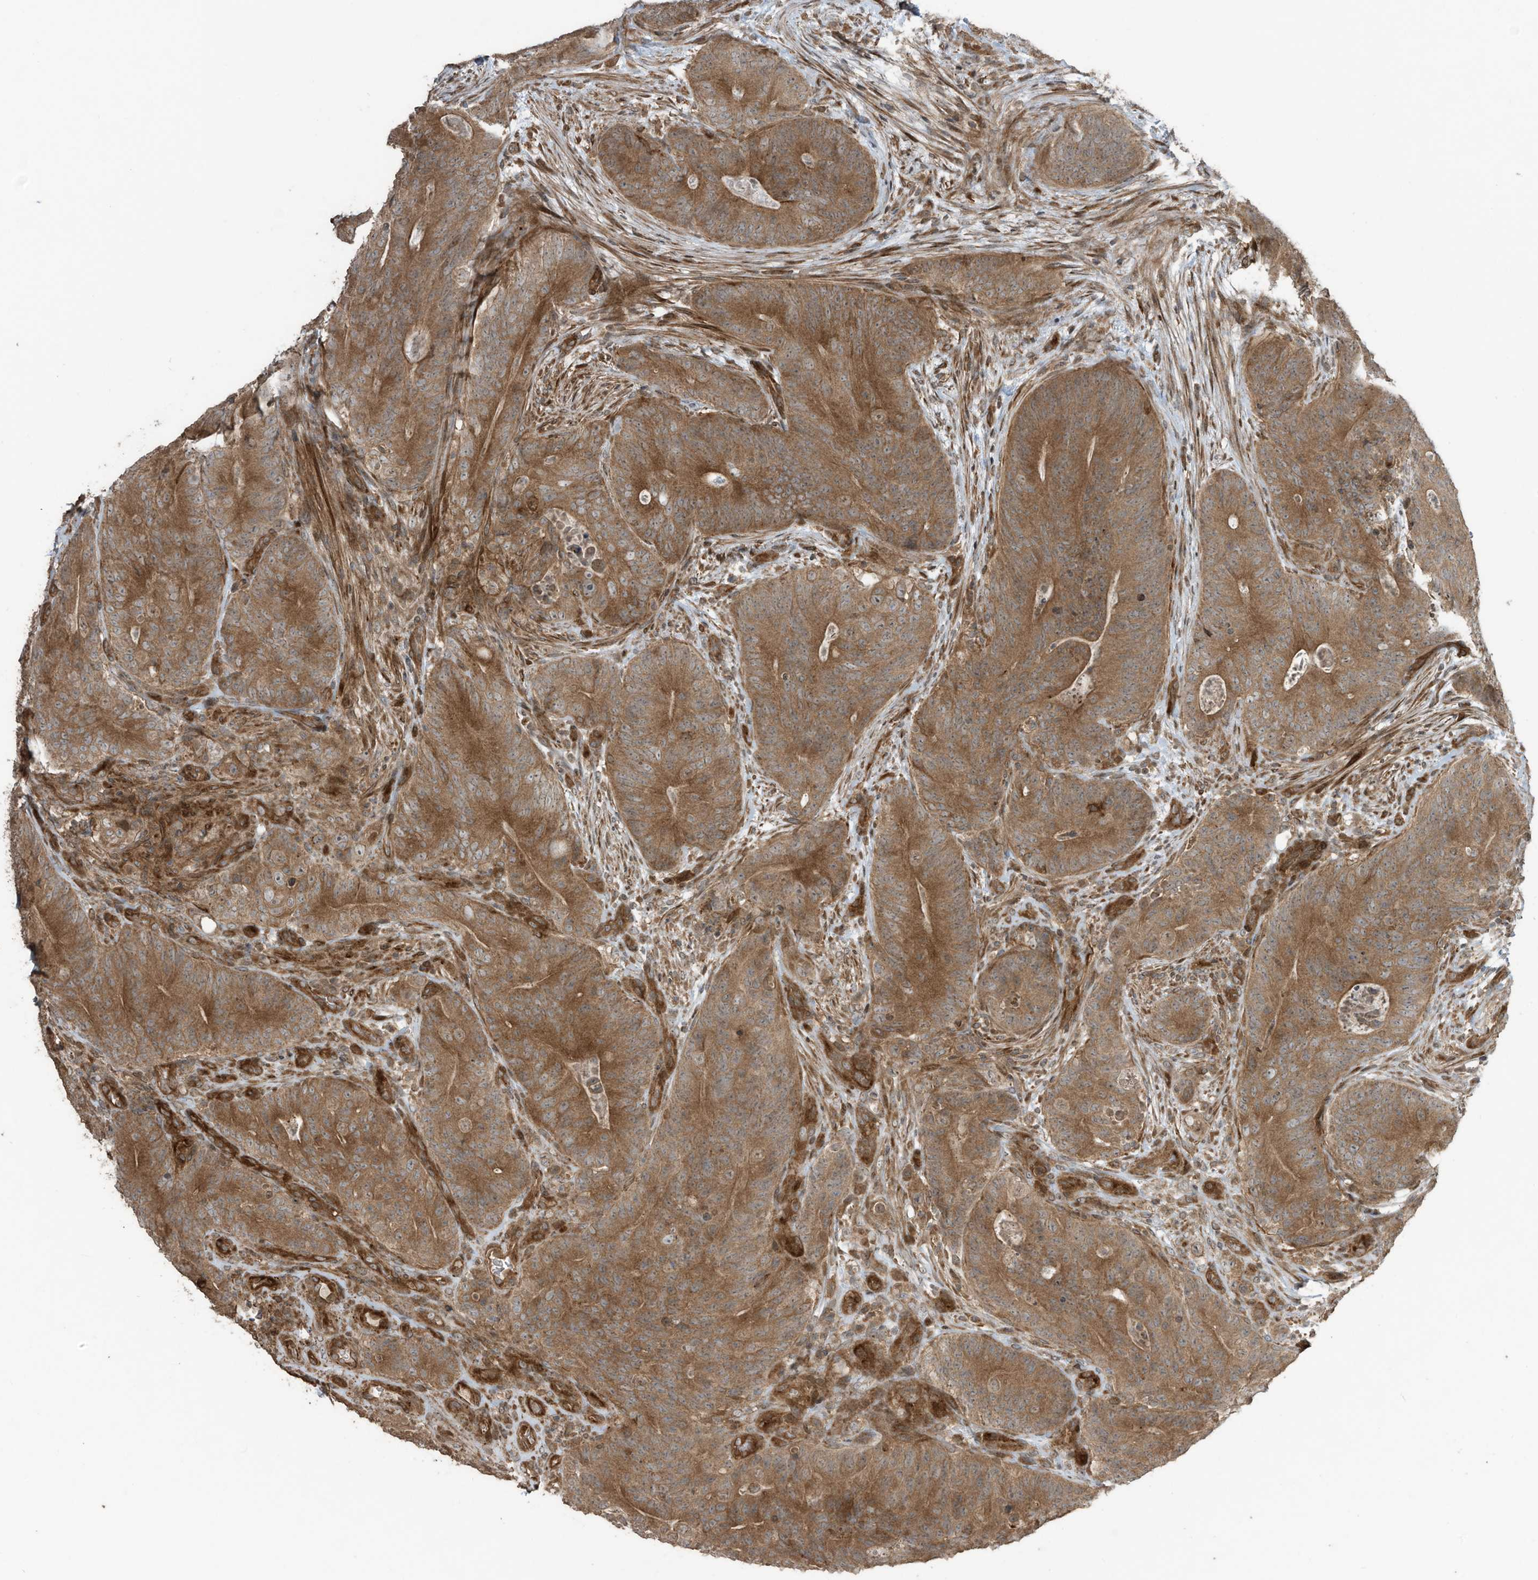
{"staining": {"intensity": "strong", "quantity": ">75%", "location": "cytoplasmic/membranous"}, "tissue": "colorectal cancer", "cell_type": "Tumor cells", "image_type": "cancer", "snomed": [{"axis": "morphology", "description": "Normal tissue, NOS"}, {"axis": "topography", "description": "Colon"}], "caption": "Immunohistochemical staining of human colorectal cancer shows strong cytoplasmic/membranous protein expression in approximately >75% of tumor cells.", "gene": "ZNF653", "patient": {"sex": "female", "age": 82}}